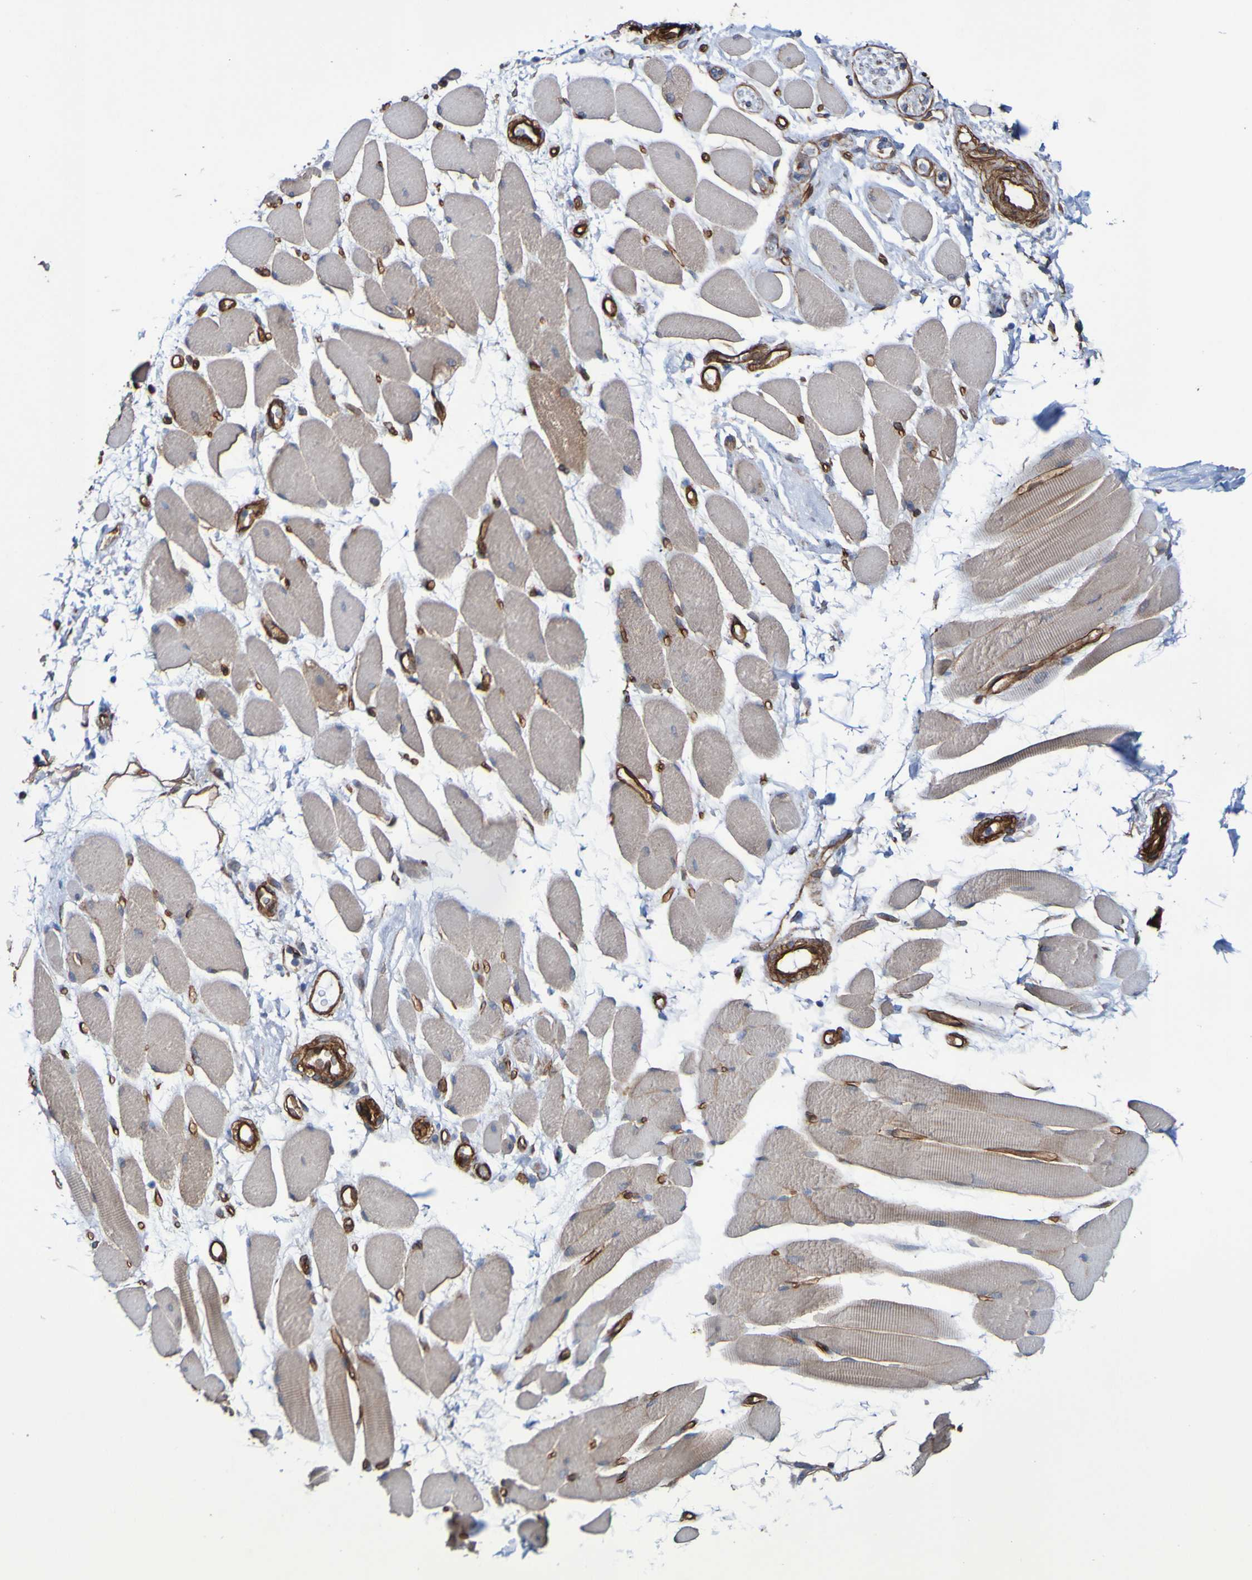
{"staining": {"intensity": "weak", "quantity": ">75%", "location": "cytoplasmic/membranous"}, "tissue": "skeletal muscle", "cell_type": "Myocytes", "image_type": "normal", "snomed": [{"axis": "morphology", "description": "Normal tissue, NOS"}, {"axis": "topography", "description": "Skeletal muscle"}, {"axis": "topography", "description": "Peripheral nerve tissue"}], "caption": "A brown stain shows weak cytoplasmic/membranous expression of a protein in myocytes of normal skeletal muscle.", "gene": "ELMOD3", "patient": {"sex": "female", "age": 84}}